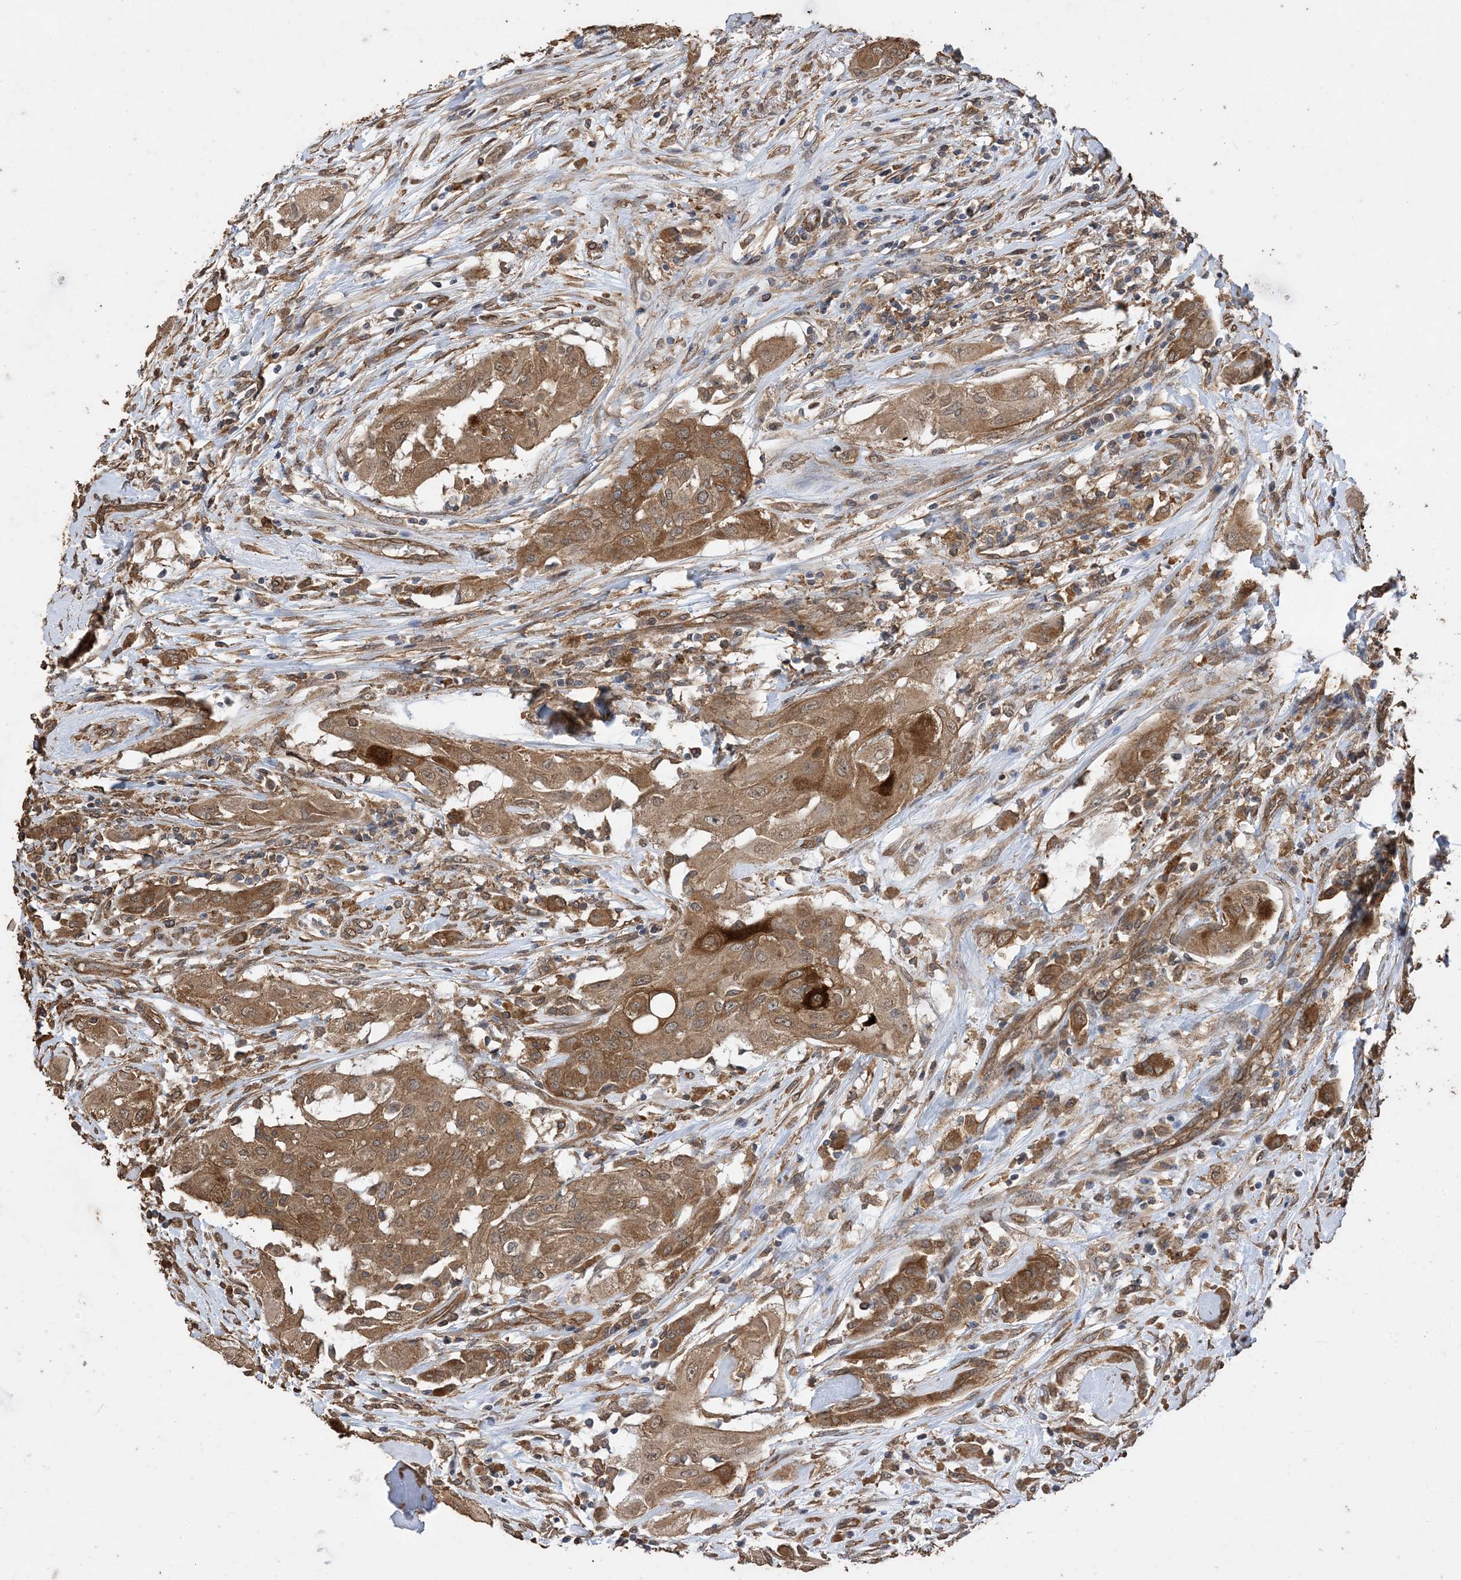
{"staining": {"intensity": "moderate", "quantity": ">75%", "location": "cytoplasmic/membranous"}, "tissue": "thyroid cancer", "cell_type": "Tumor cells", "image_type": "cancer", "snomed": [{"axis": "morphology", "description": "Papillary adenocarcinoma, NOS"}, {"axis": "topography", "description": "Thyroid gland"}], "caption": "Brown immunohistochemical staining in thyroid cancer (papillary adenocarcinoma) displays moderate cytoplasmic/membranous expression in about >75% of tumor cells.", "gene": "ZKSCAN5", "patient": {"sex": "female", "age": 59}}